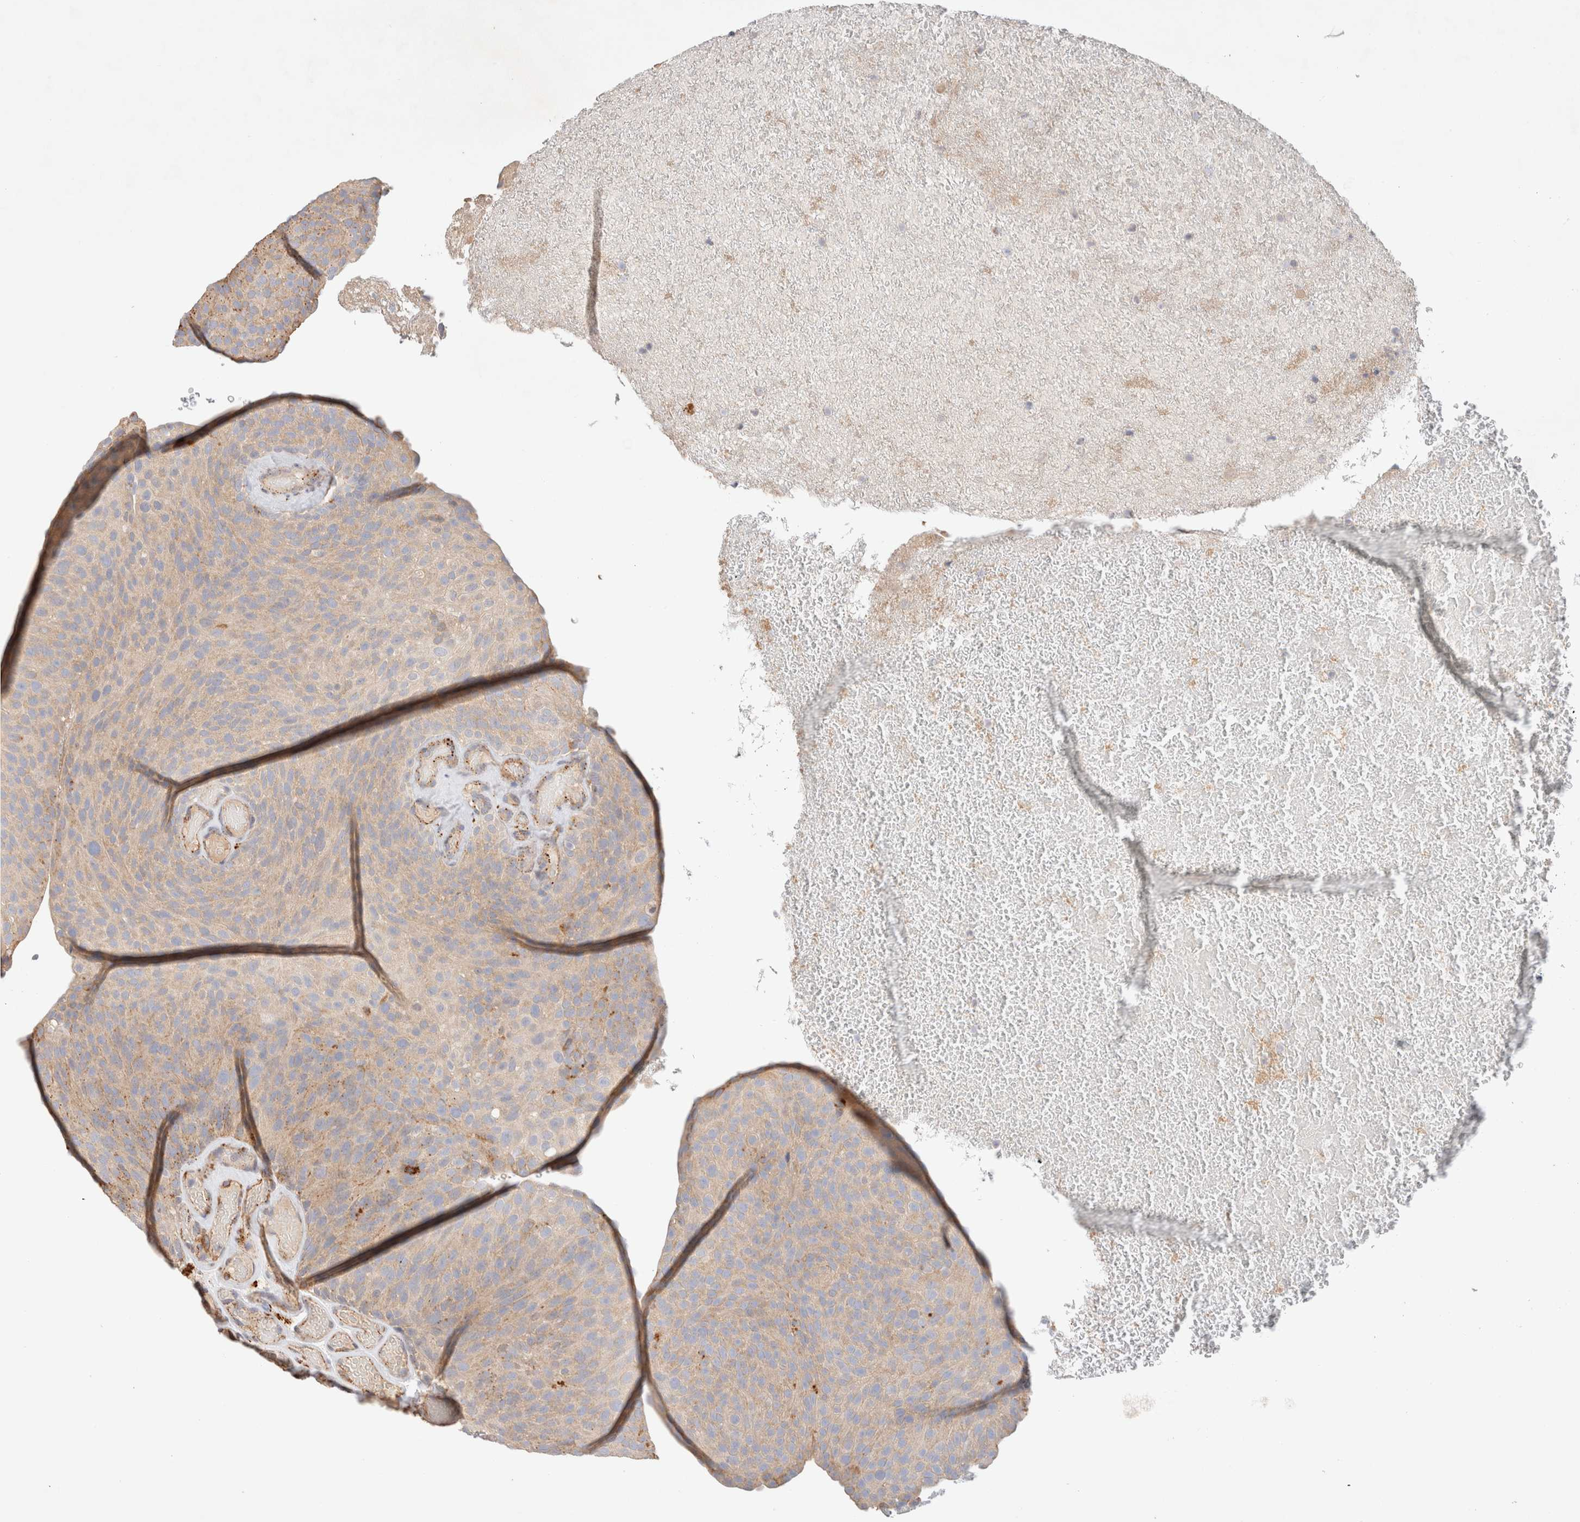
{"staining": {"intensity": "weak", "quantity": ">75%", "location": "cytoplasmic/membranous"}, "tissue": "urothelial cancer", "cell_type": "Tumor cells", "image_type": "cancer", "snomed": [{"axis": "morphology", "description": "Urothelial carcinoma, Low grade"}, {"axis": "topography", "description": "Urinary bladder"}], "caption": "Protein staining exhibits weak cytoplasmic/membranous positivity in approximately >75% of tumor cells in low-grade urothelial carcinoma. The staining is performed using DAB (3,3'-diaminobenzidine) brown chromogen to label protein expression. The nuclei are counter-stained blue using hematoxylin.", "gene": "RABEPK", "patient": {"sex": "male", "age": 78}}